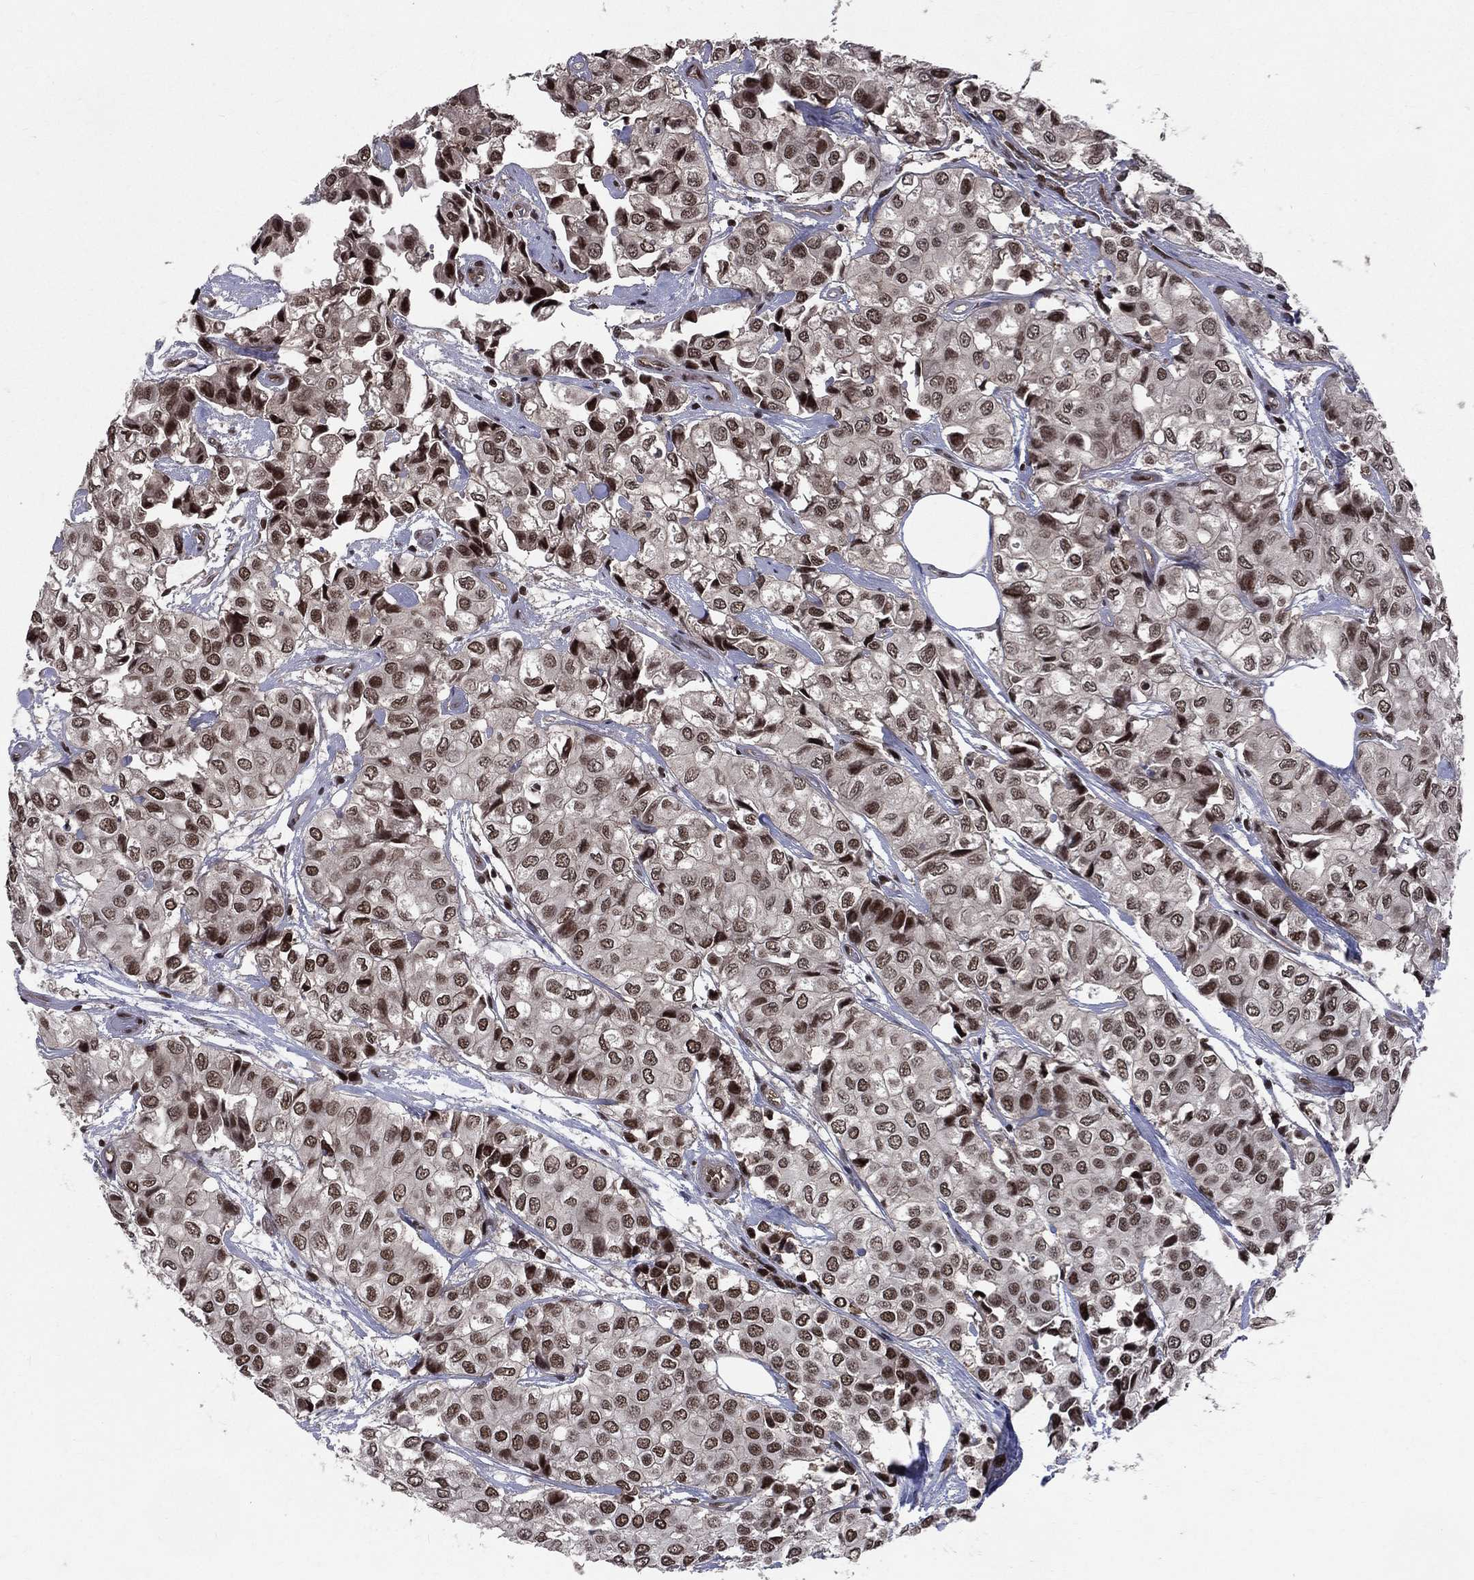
{"staining": {"intensity": "strong", "quantity": "25%-75%", "location": "nuclear"}, "tissue": "urothelial cancer", "cell_type": "Tumor cells", "image_type": "cancer", "snomed": [{"axis": "morphology", "description": "Urothelial carcinoma, High grade"}, {"axis": "topography", "description": "Urinary bladder"}], "caption": "Immunohistochemistry histopathology image of human urothelial cancer stained for a protein (brown), which shows high levels of strong nuclear staining in about 25%-75% of tumor cells.", "gene": "SMC3", "patient": {"sex": "male", "age": 73}}